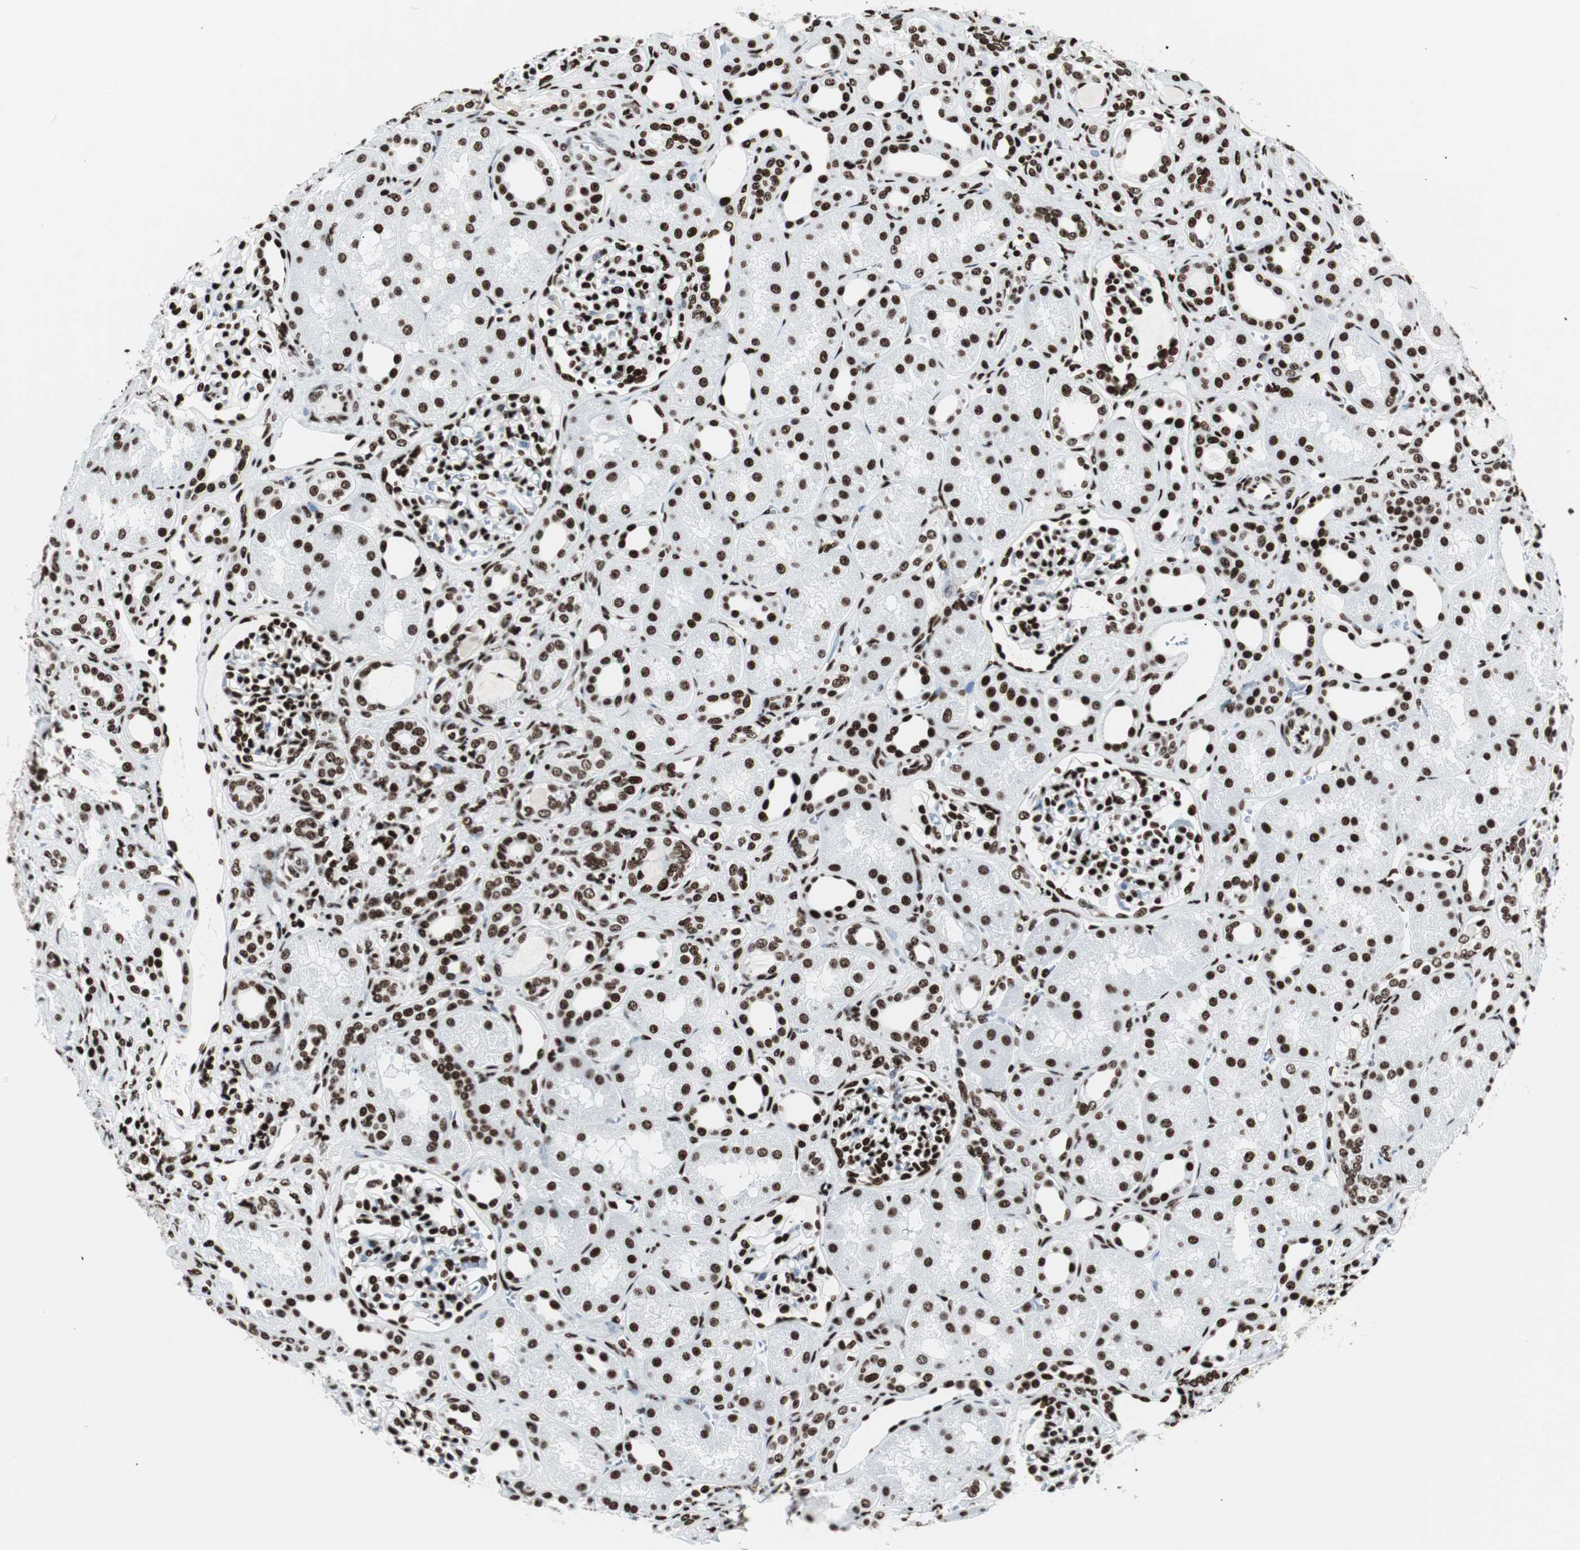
{"staining": {"intensity": "strong", "quantity": ">75%", "location": "nuclear"}, "tissue": "kidney", "cell_type": "Cells in glomeruli", "image_type": "normal", "snomed": [{"axis": "morphology", "description": "Normal tissue, NOS"}, {"axis": "topography", "description": "Kidney"}], "caption": "Immunohistochemistry of normal human kidney shows high levels of strong nuclear expression in about >75% of cells in glomeruli.", "gene": "NCL", "patient": {"sex": "male", "age": 7}}